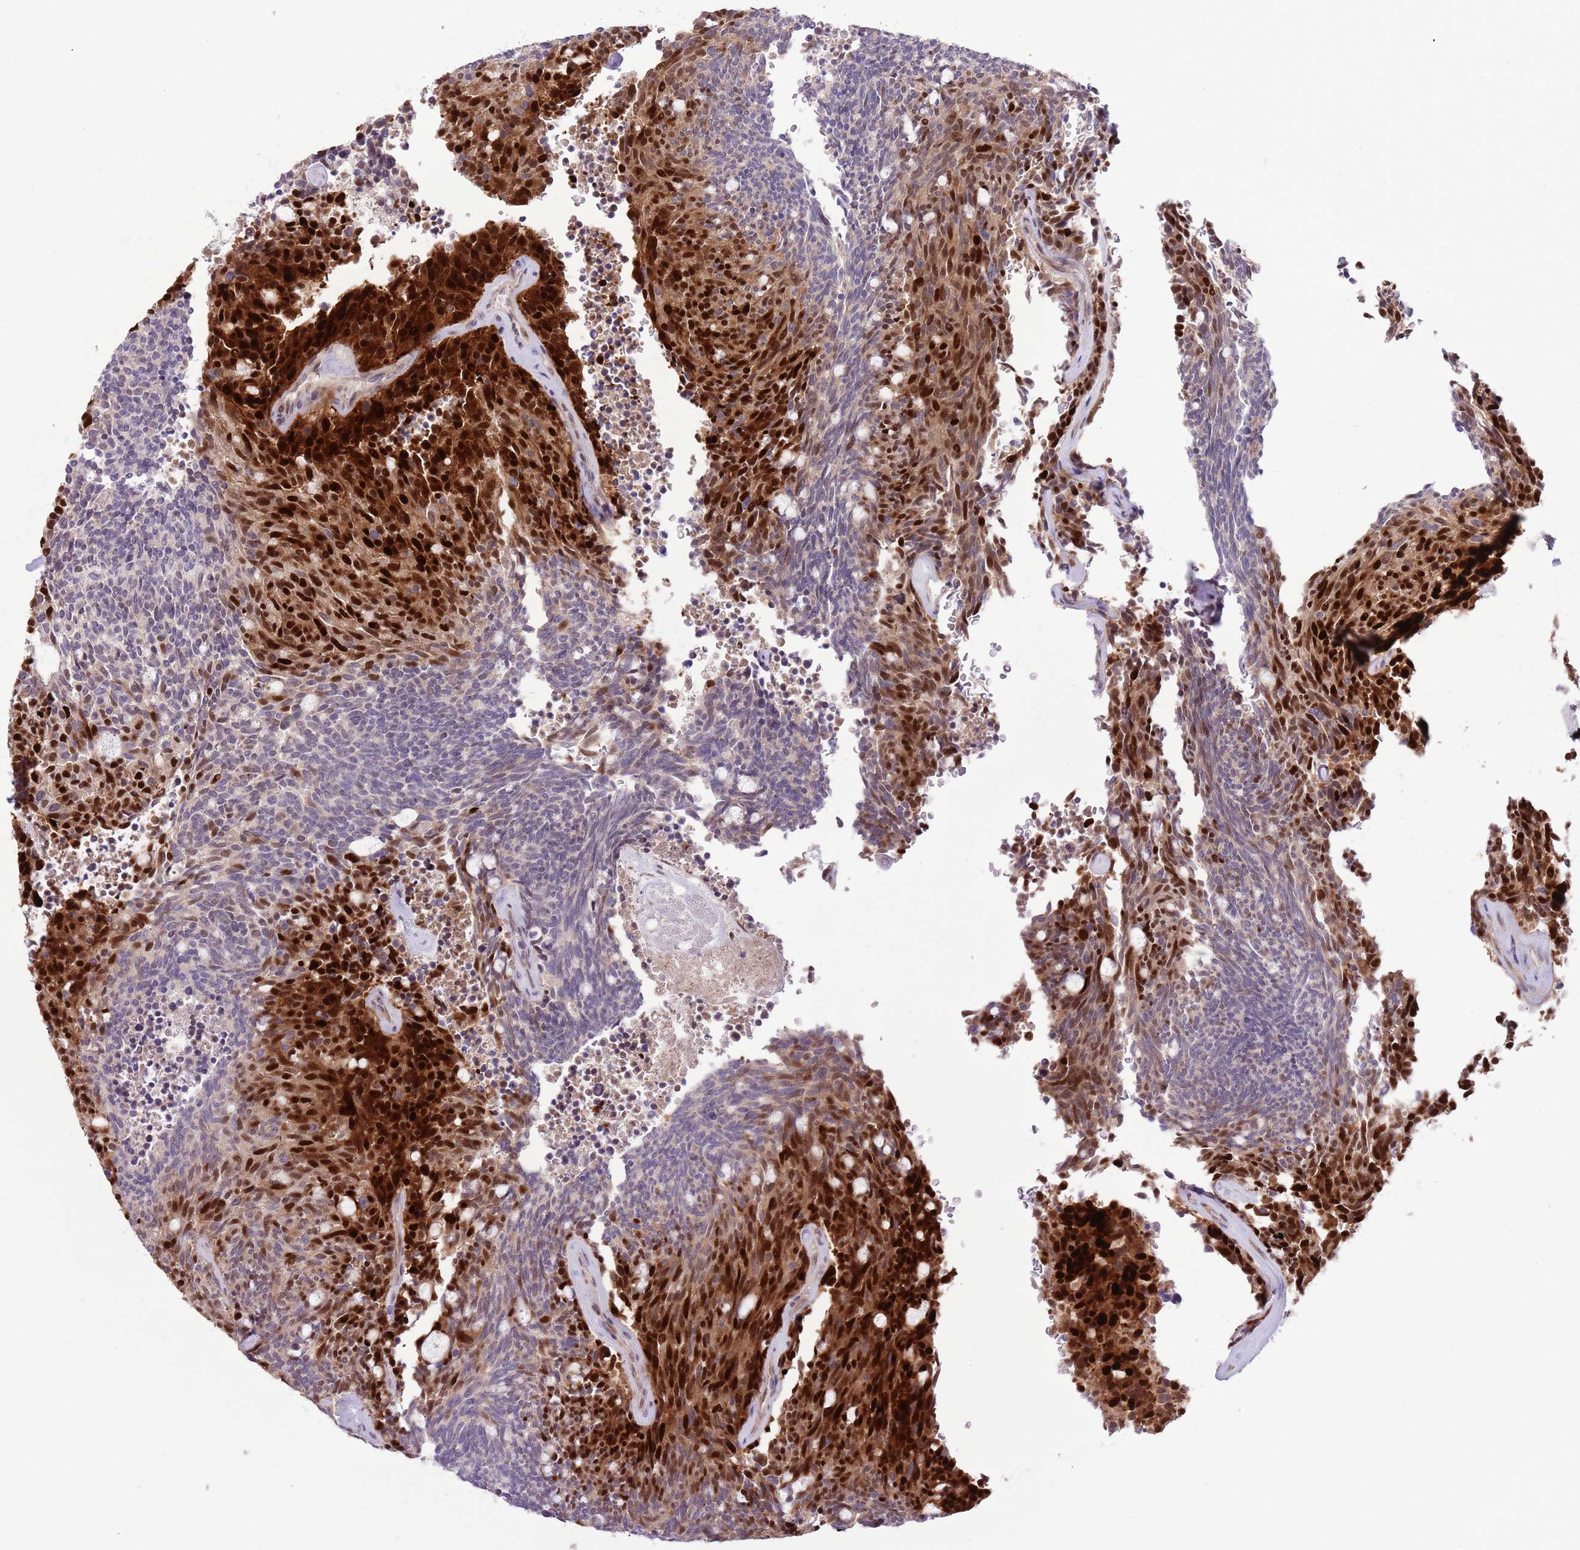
{"staining": {"intensity": "strong", "quantity": "25%-75%", "location": "cytoplasmic/membranous,nuclear"}, "tissue": "carcinoid", "cell_type": "Tumor cells", "image_type": "cancer", "snomed": [{"axis": "morphology", "description": "Carcinoid, malignant, NOS"}, {"axis": "topography", "description": "Pancreas"}], "caption": "Carcinoid stained with a brown dye reveals strong cytoplasmic/membranous and nuclear positive positivity in about 25%-75% of tumor cells.", "gene": "CCND2", "patient": {"sex": "female", "age": 54}}